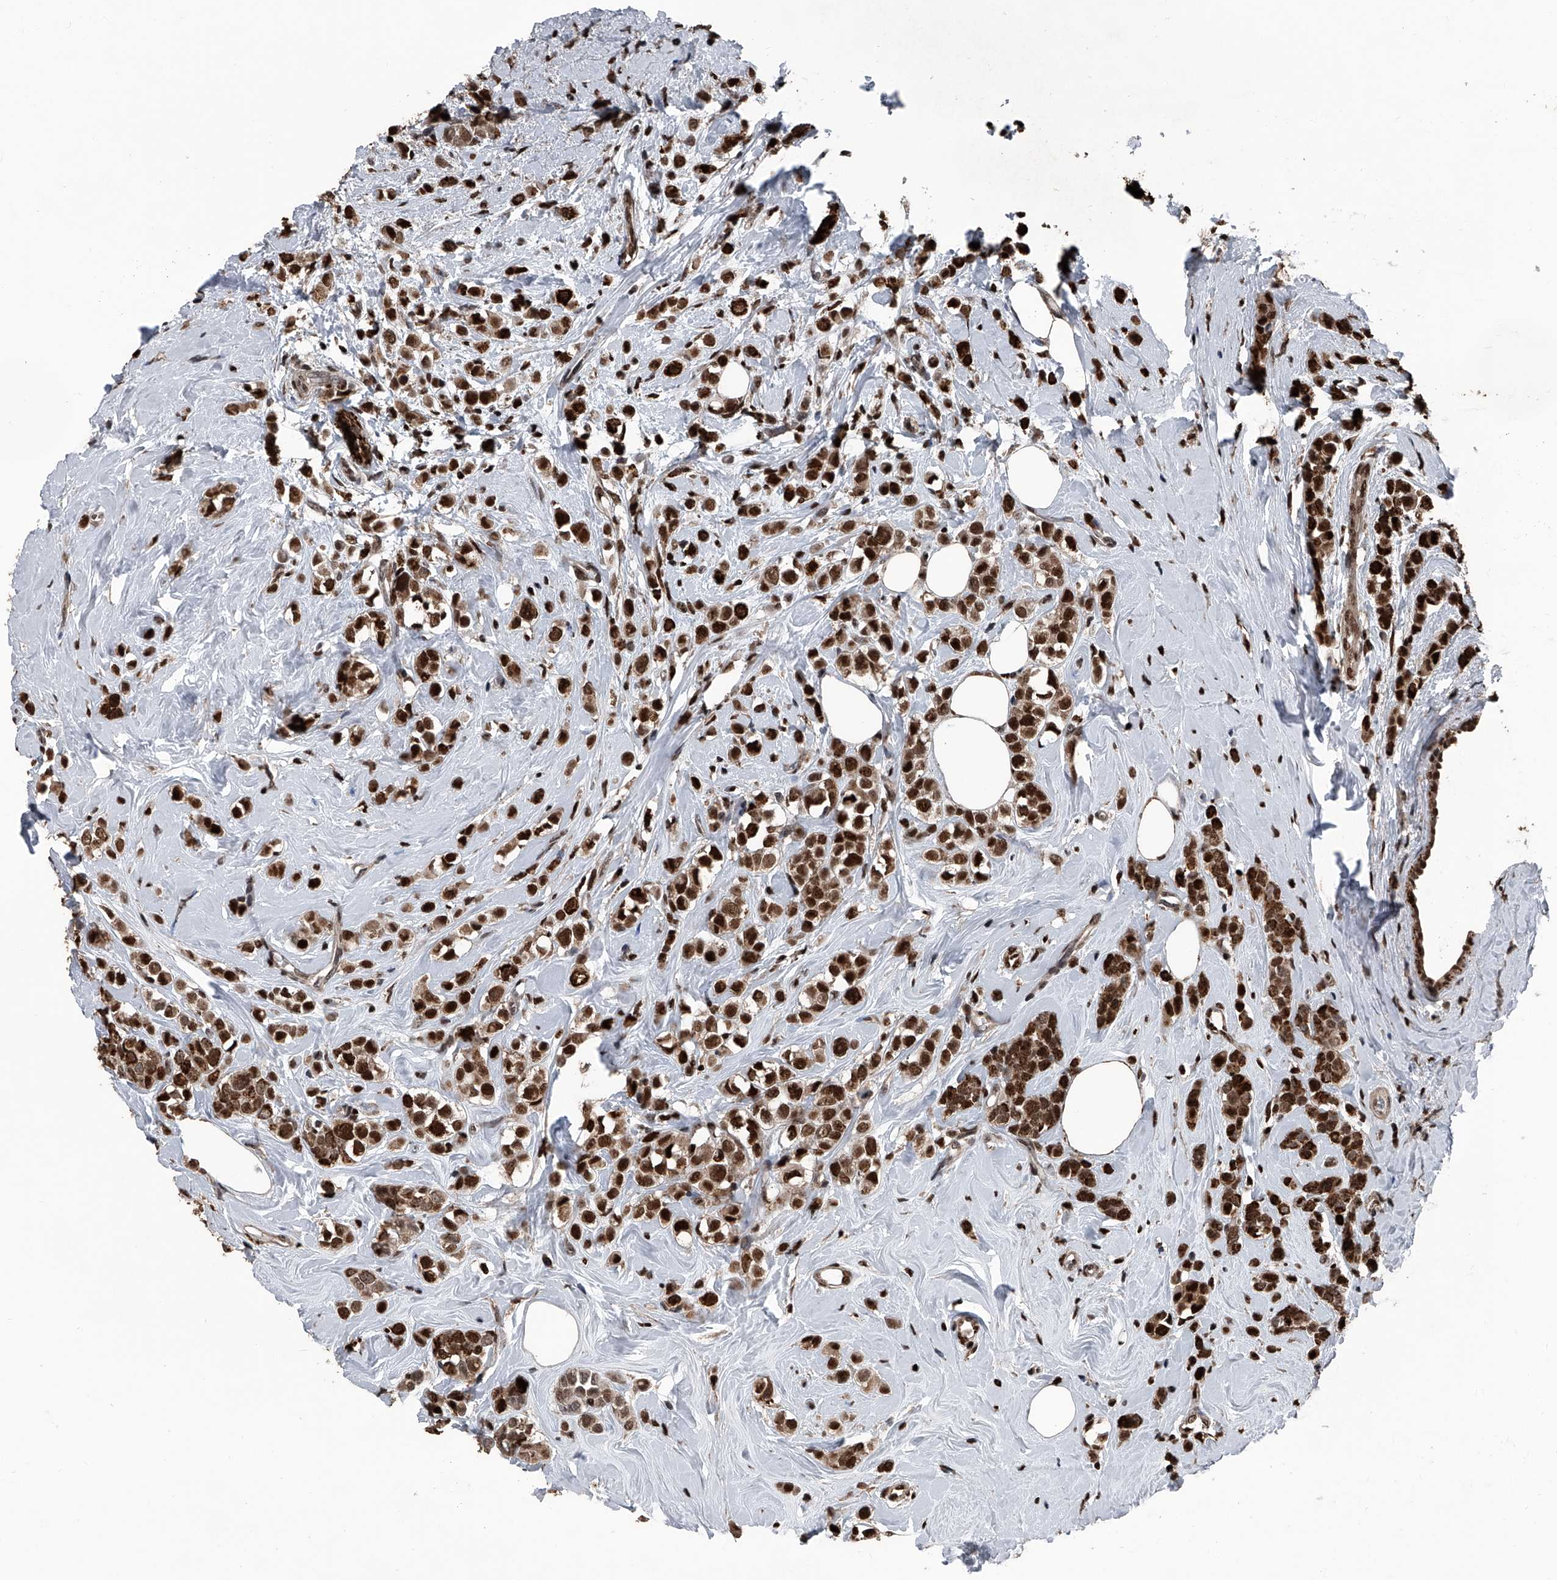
{"staining": {"intensity": "strong", "quantity": ">75%", "location": "nuclear"}, "tissue": "breast cancer", "cell_type": "Tumor cells", "image_type": "cancer", "snomed": [{"axis": "morphology", "description": "Lobular carcinoma"}, {"axis": "topography", "description": "Breast"}], "caption": "Brown immunohistochemical staining in breast lobular carcinoma shows strong nuclear staining in about >75% of tumor cells.", "gene": "FKBP5", "patient": {"sex": "female", "age": 47}}